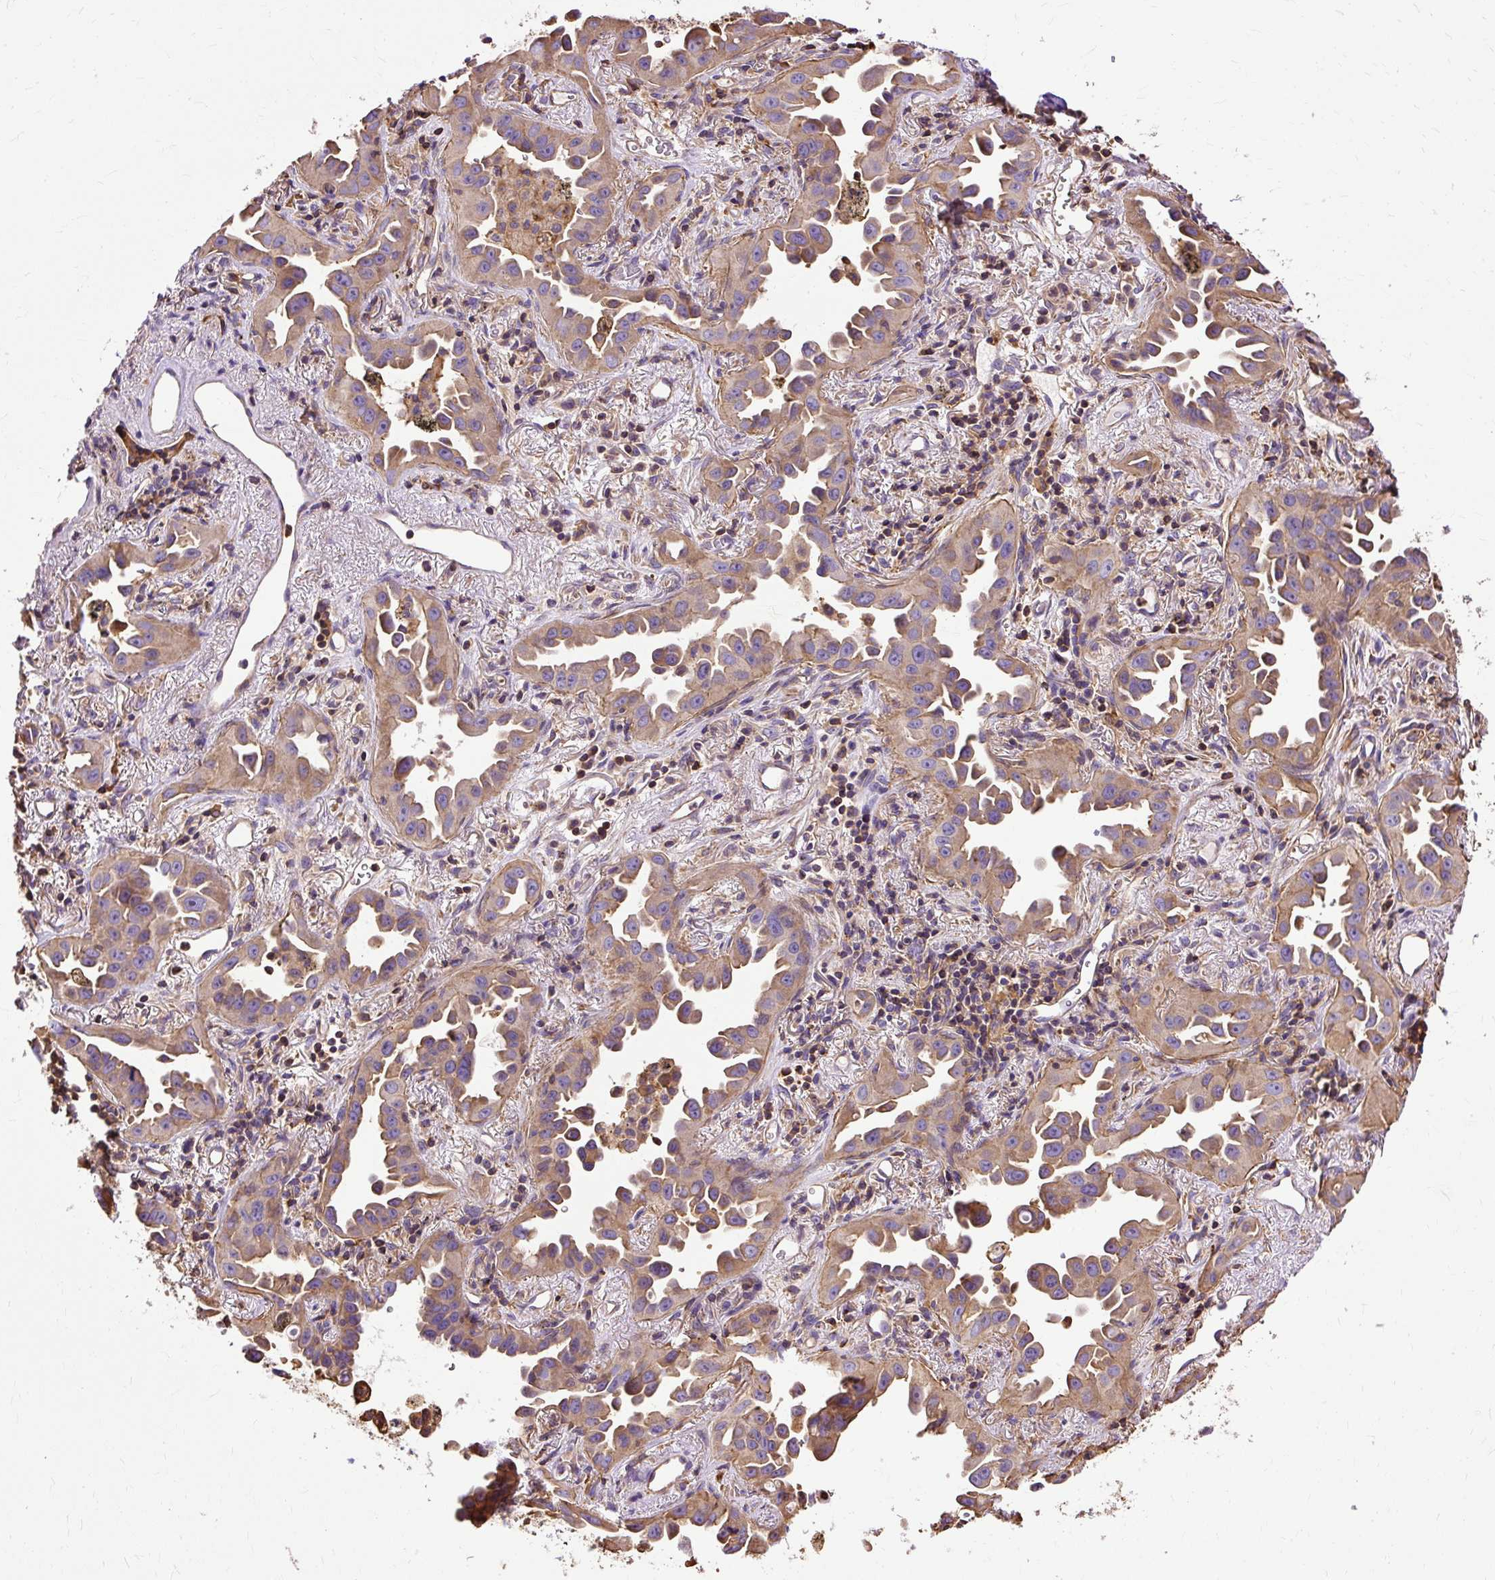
{"staining": {"intensity": "moderate", "quantity": ">75%", "location": "cytoplasmic/membranous"}, "tissue": "lung cancer", "cell_type": "Tumor cells", "image_type": "cancer", "snomed": [{"axis": "morphology", "description": "Adenocarcinoma, NOS"}, {"axis": "topography", "description": "Lung"}], "caption": "An image of lung cancer stained for a protein exhibits moderate cytoplasmic/membranous brown staining in tumor cells.", "gene": "KLHL11", "patient": {"sex": "male", "age": 68}}